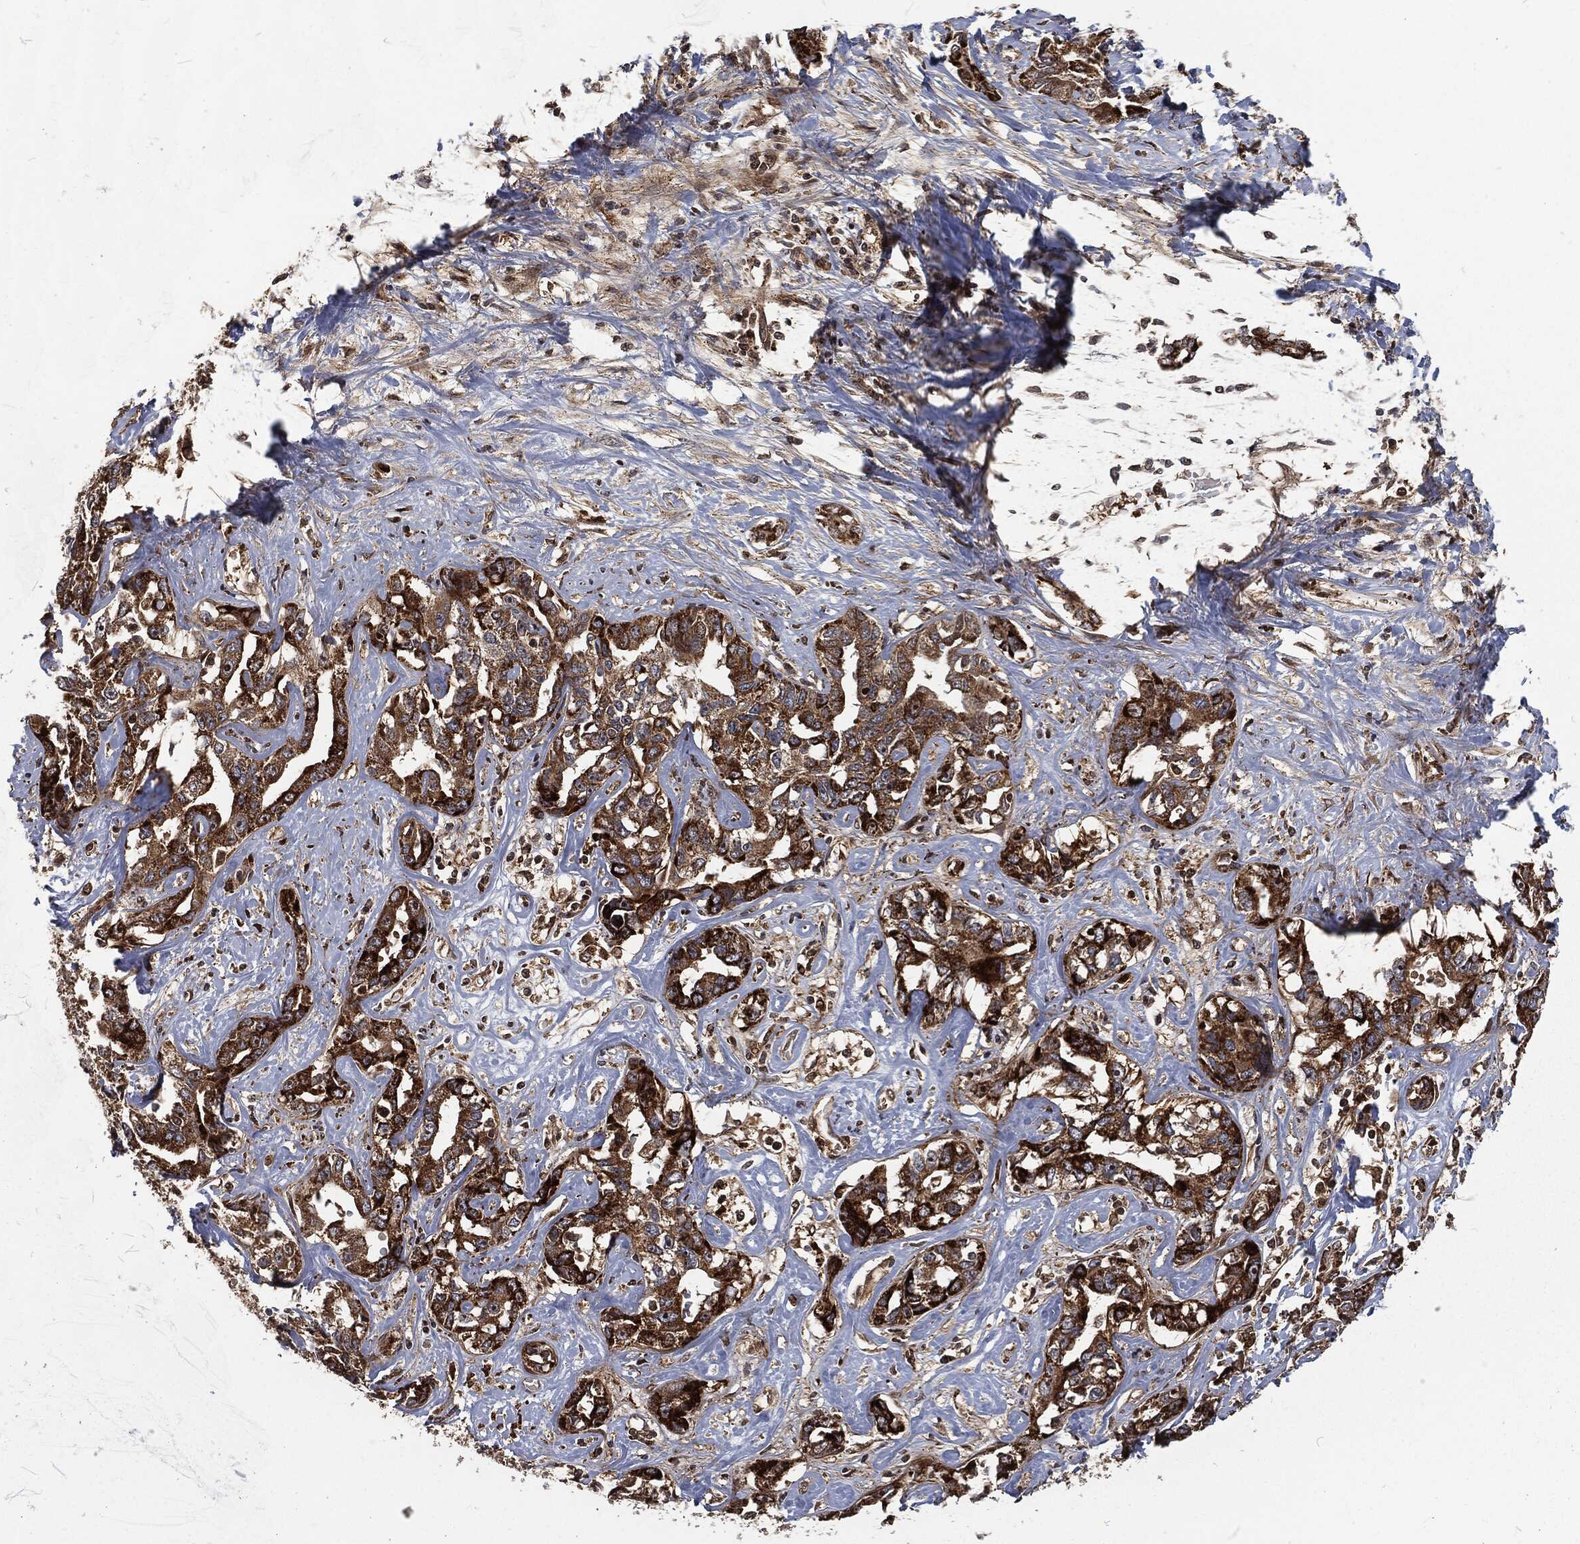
{"staining": {"intensity": "strong", "quantity": ">75%", "location": "cytoplasmic/membranous"}, "tissue": "liver cancer", "cell_type": "Tumor cells", "image_type": "cancer", "snomed": [{"axis": "morphology", "description": "Cholangiocarcinoma"}, {"axis": "topography", "description": "Liver"}], "caption": "Liver cholangiocarcinoma was stained to show a protein in brown. There is high levels of strong cytoplasmic/membranous positivity in about >75% of tumor cells.", "gene": "RFTN1", "patient": {"sex": "male", "age": 59}}